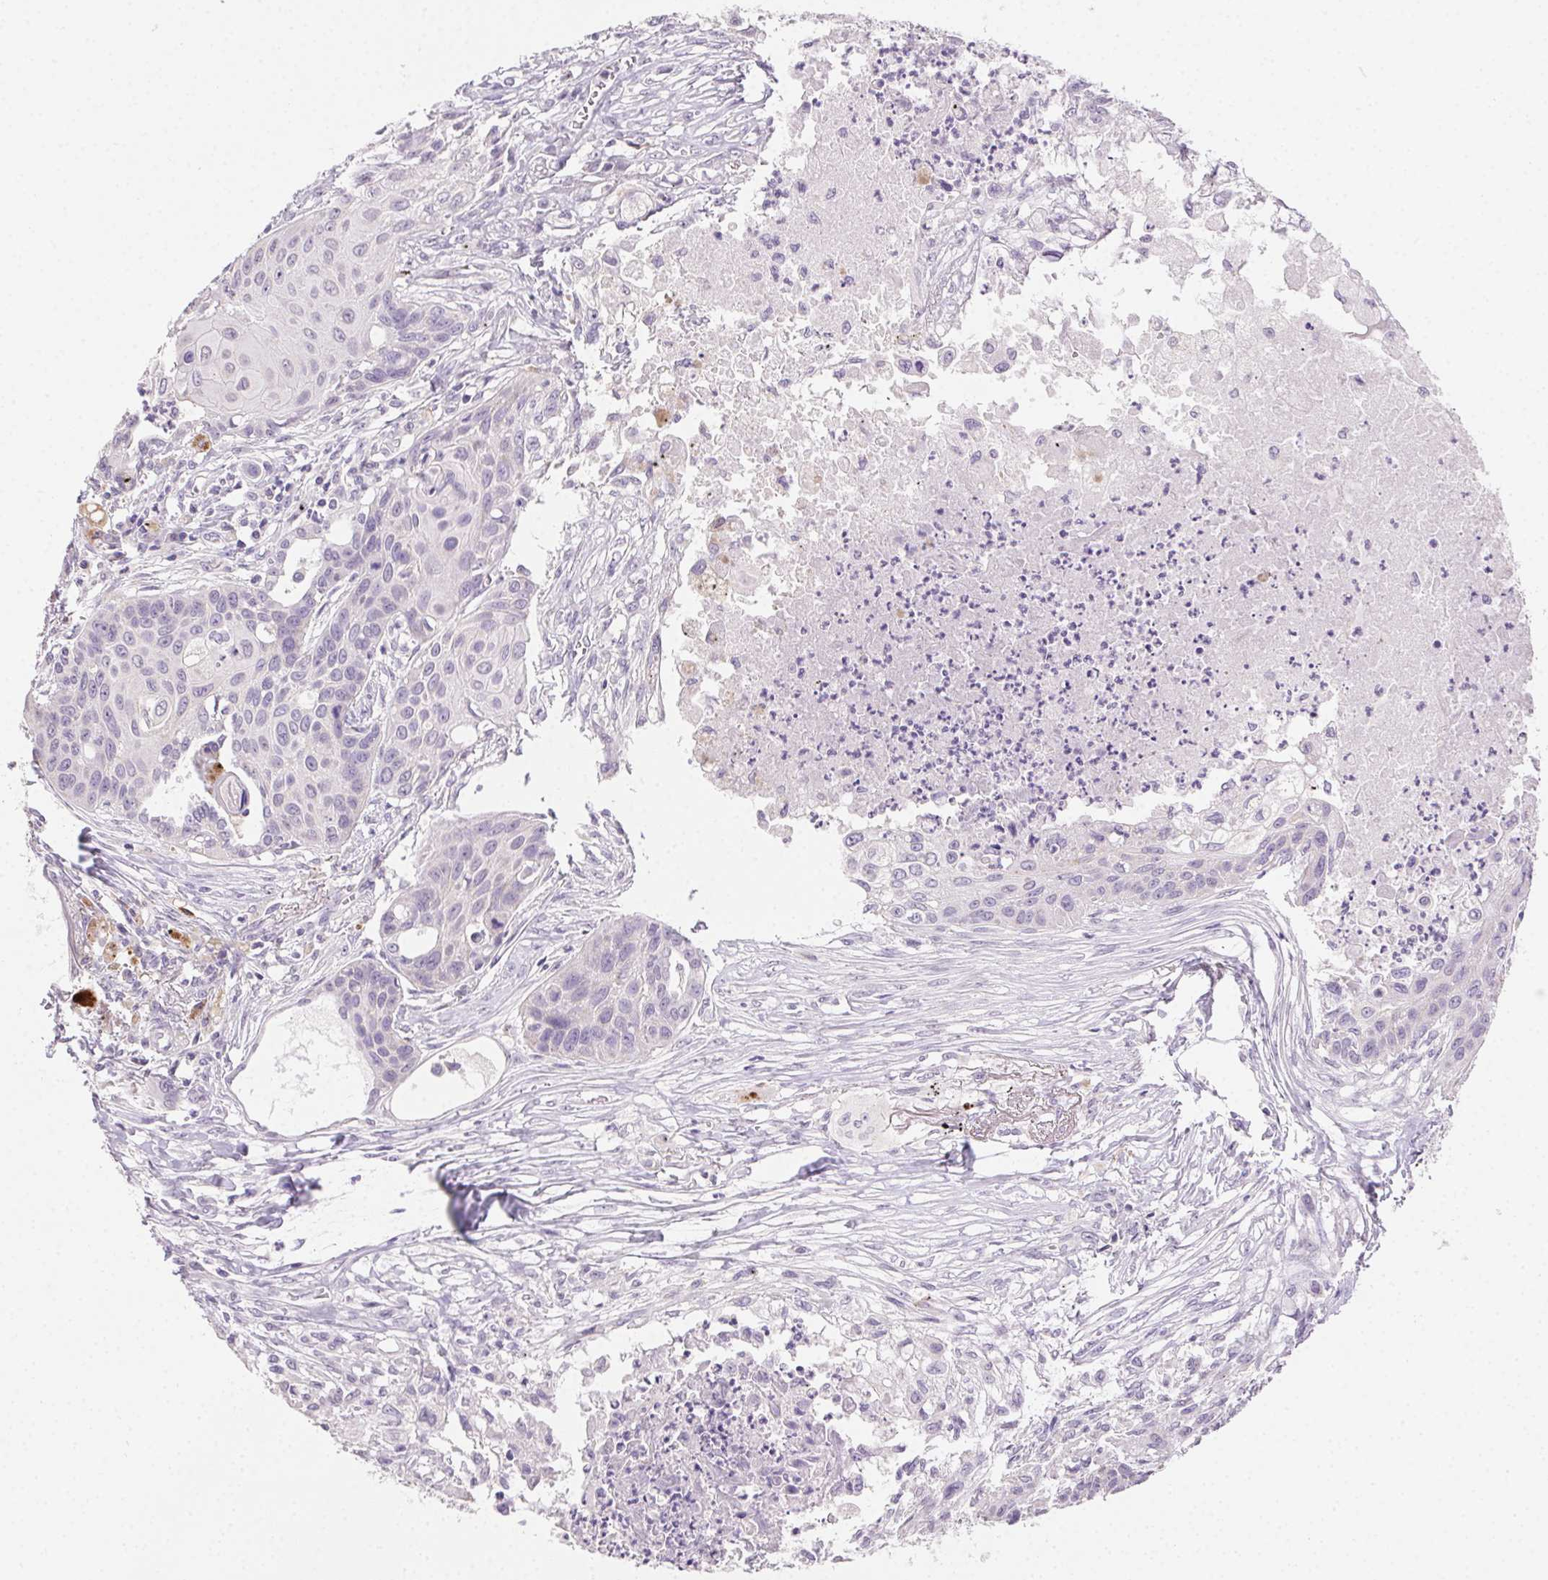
{"staining": {"intensity": "negative", "quantity": "none", "location": "none"}, "tissue": "lung cancer", "cell_type": "Tumor cells", "image_type": "cancer", "snomed": [{"axis": "morphology", "description": "Squamous cell carcinoma, NOS"}, {"axis": "topography", "description": "Lung"}], "caption": "The image demonstrates no staining of tumor cells in lung squamous cell carcinoma.", "gene": "AKAP5", "patient": {"sex": "male", "age": 71}}